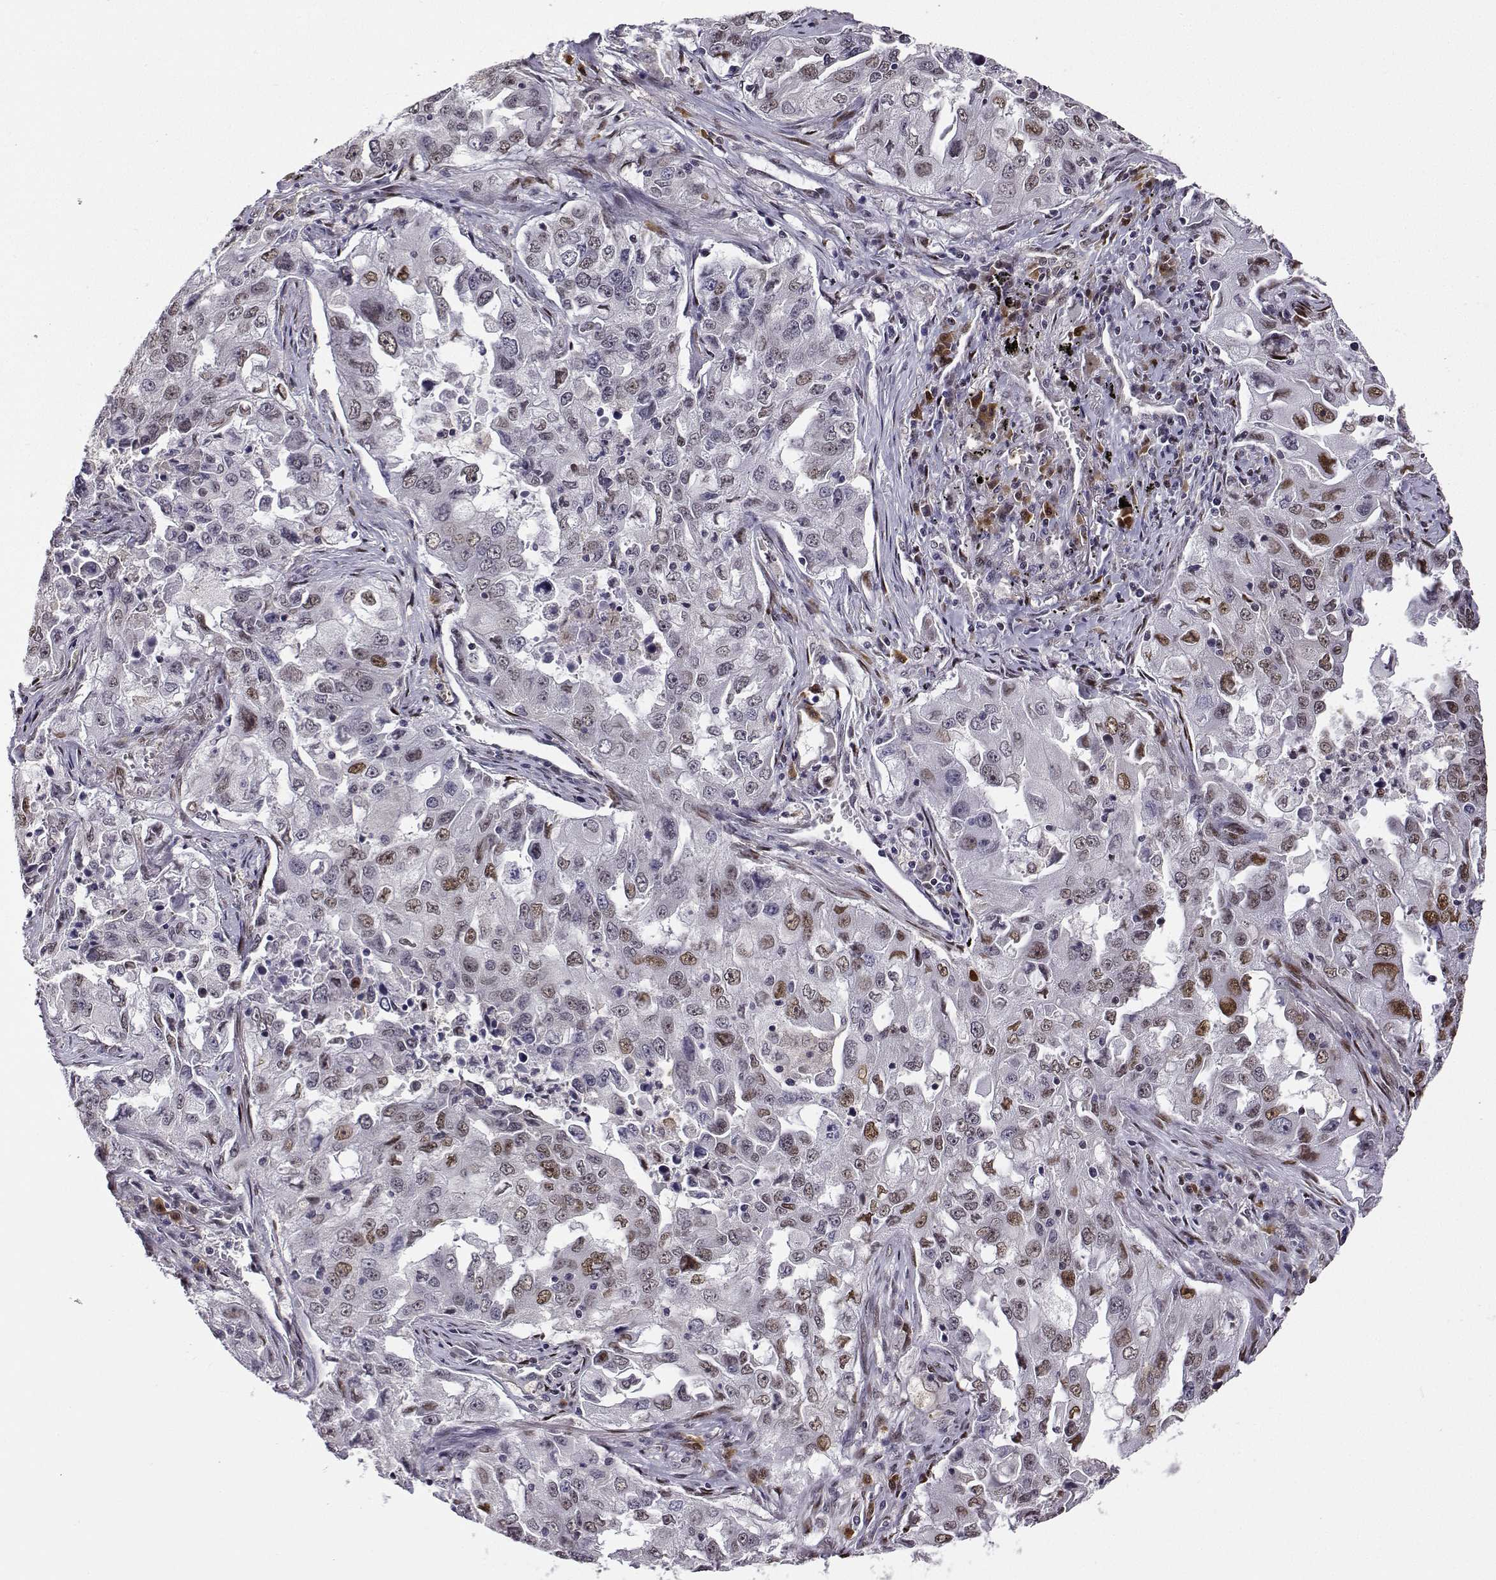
{"staining": {"intensity": "moderate", "quantity": "25%-75%", "location": "nuclear"}, "tissue": "lung cancer", "cell_type": "Tumor cells", "image_type": "cancer", "snomed": [{"axis": "morphology", "description": "Adenocarcinoma, NOS"}, {"axis": "topography", "description": "Lung"}], "caption": "High-magnification brightfield microscopy of adenocarcinoma (lung) stained with DAB (3,3'-diaminobenzidine) (brown) and counterstained with hematoxylin (blue). tumor cells exhibit moderate nuclear staining is appreciated in approximately25%-75% of cells.", "gene": "PHGDH", "patient": {"sex": "female", "age": 61}}